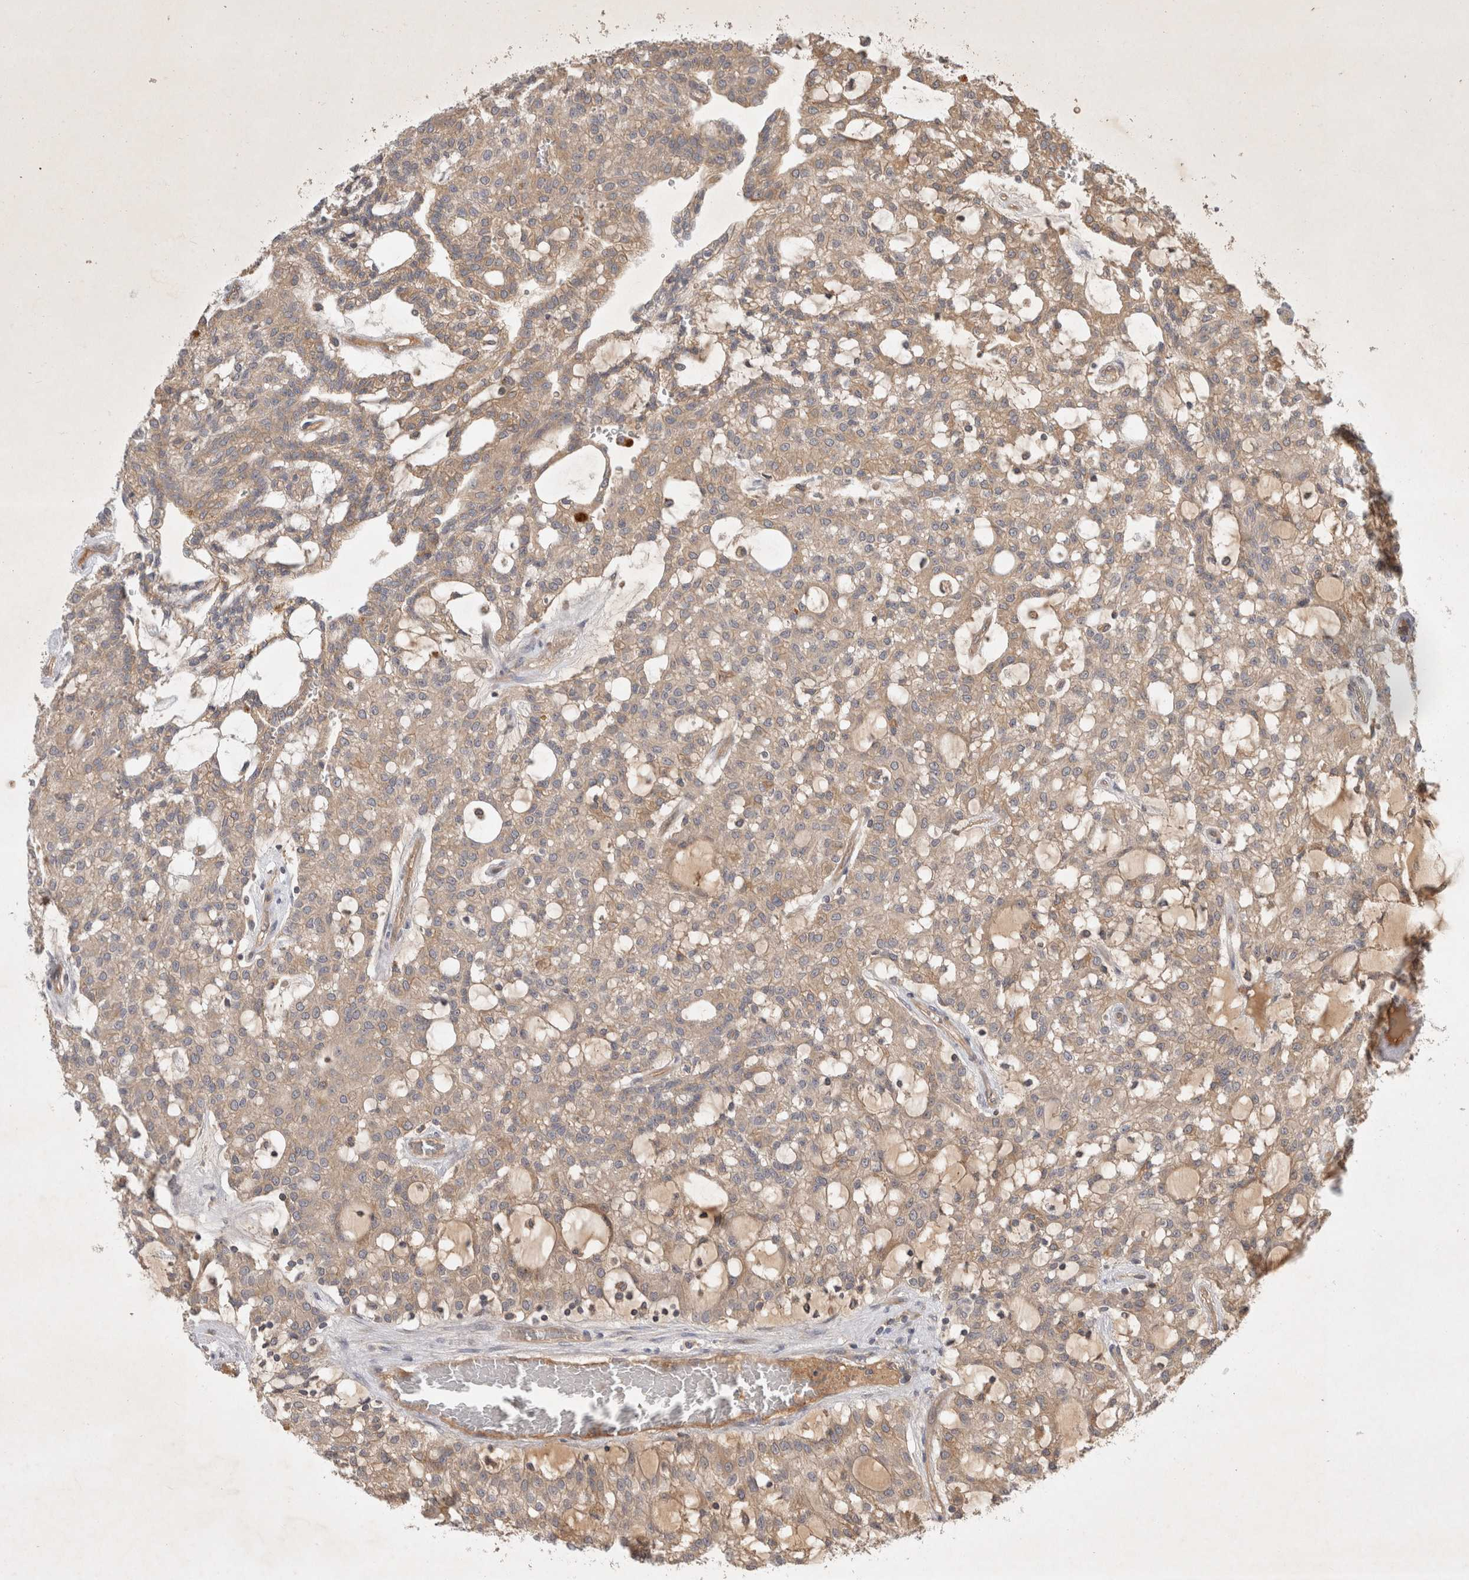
{"staining": {"intensity": "weak", "quantity": ">75%", "location": "cytoplasmic/membranous"}, "tissue": "renal cancer", "cell_type": "Tumor cells", "image_type": "cancer", "snomed": [{"axis": "morphology", "description": "Adenocarcinoma, NOS"}, {"axis": "topography", "description": "Kidney"}], "caption": "The image reveals immunohistochemical staining of renal adenocarcinoma. There is weak cytoplasmic/membranous positivity is present in about >75% of tumor cells. Ihc stains the protein in brown and the nuclei are stained blue.", "gene": "YES1", "patient": {"sex": "male", "age": 63}}